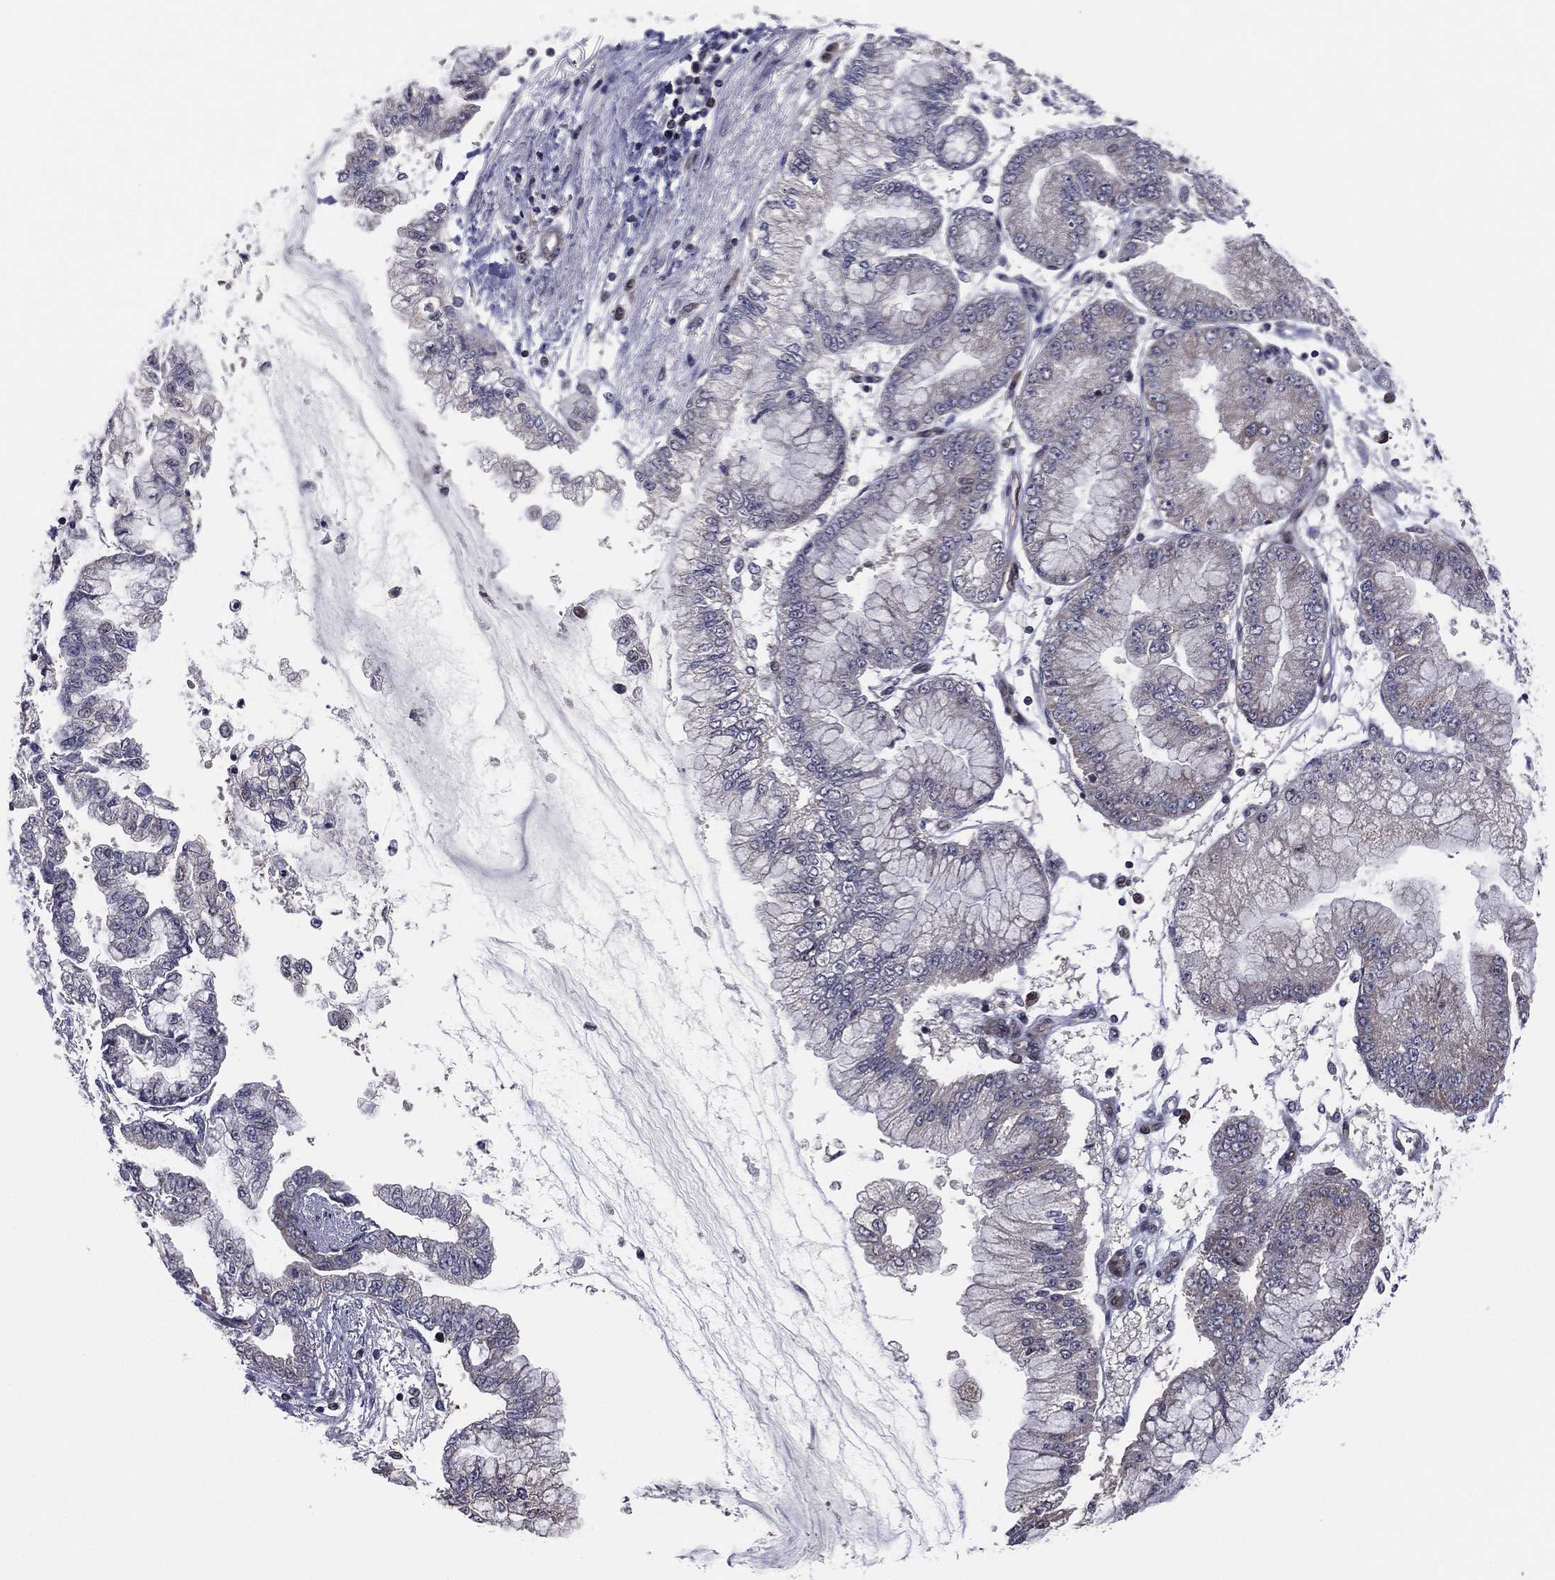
{"staining": {"intensity": "negative", "quantity": "none", "location": "none"}, "tissue": "stomach cancer", "cell_type": "Tumor cells", "image_type": "cancer", "snomed": [{"axis": "morphology", "description": "Adenocarcinoma, NOS"}, {"axis": "topography", "description": "Stomach, upper"}], "caption": "A photomicrograph of stomach cancer stained for a protein demonstrates no brown staining in tumor cells. The staining is performed using DAB brown chromogen with nuclei counter-stained in using hematoxylin.", "gene": "SNCG", "patient": {"sex": "female", "age": 74}}